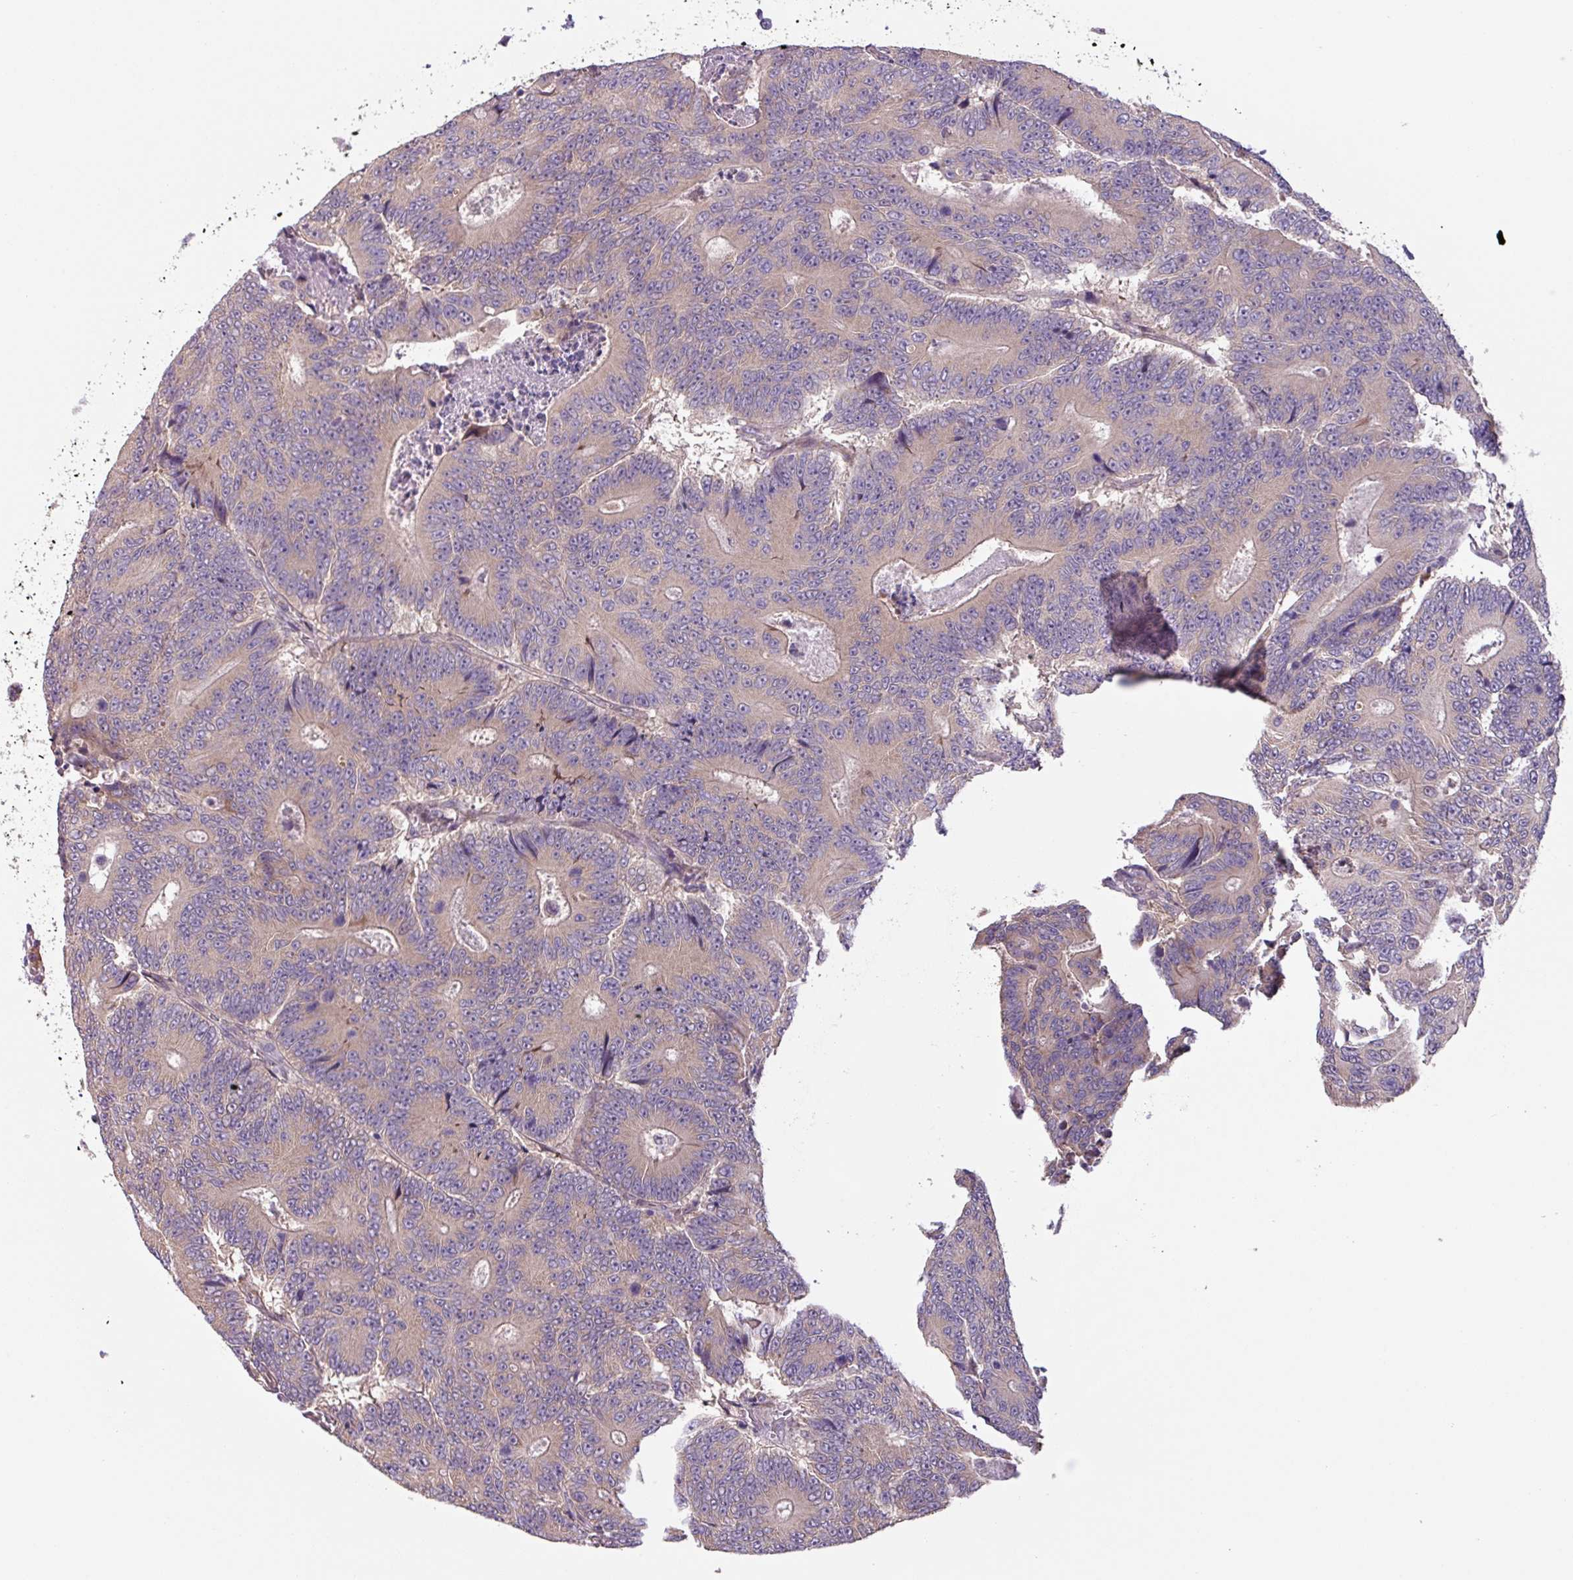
{"staining": {"intensity": "weak", "quantity": "25%-75%", "location": "cytoplasmic/membranous"}, "tissue": "colorectal cancer", "cell_type": "Tumor cells", "image_type": "cancer", "snomed": [{"axis": "morphology", "description": "Adenocarcinoma, NOS"}, {"axis": "topography", "description": "Colon"}], "caption": "This is an image of IHC staining of colorectal cancer, which shows weak expression in the cytoplasmic/membranous of tumor cells.", "gene": "C20orf27", "patient": {"sex": "male", "age": 83}}